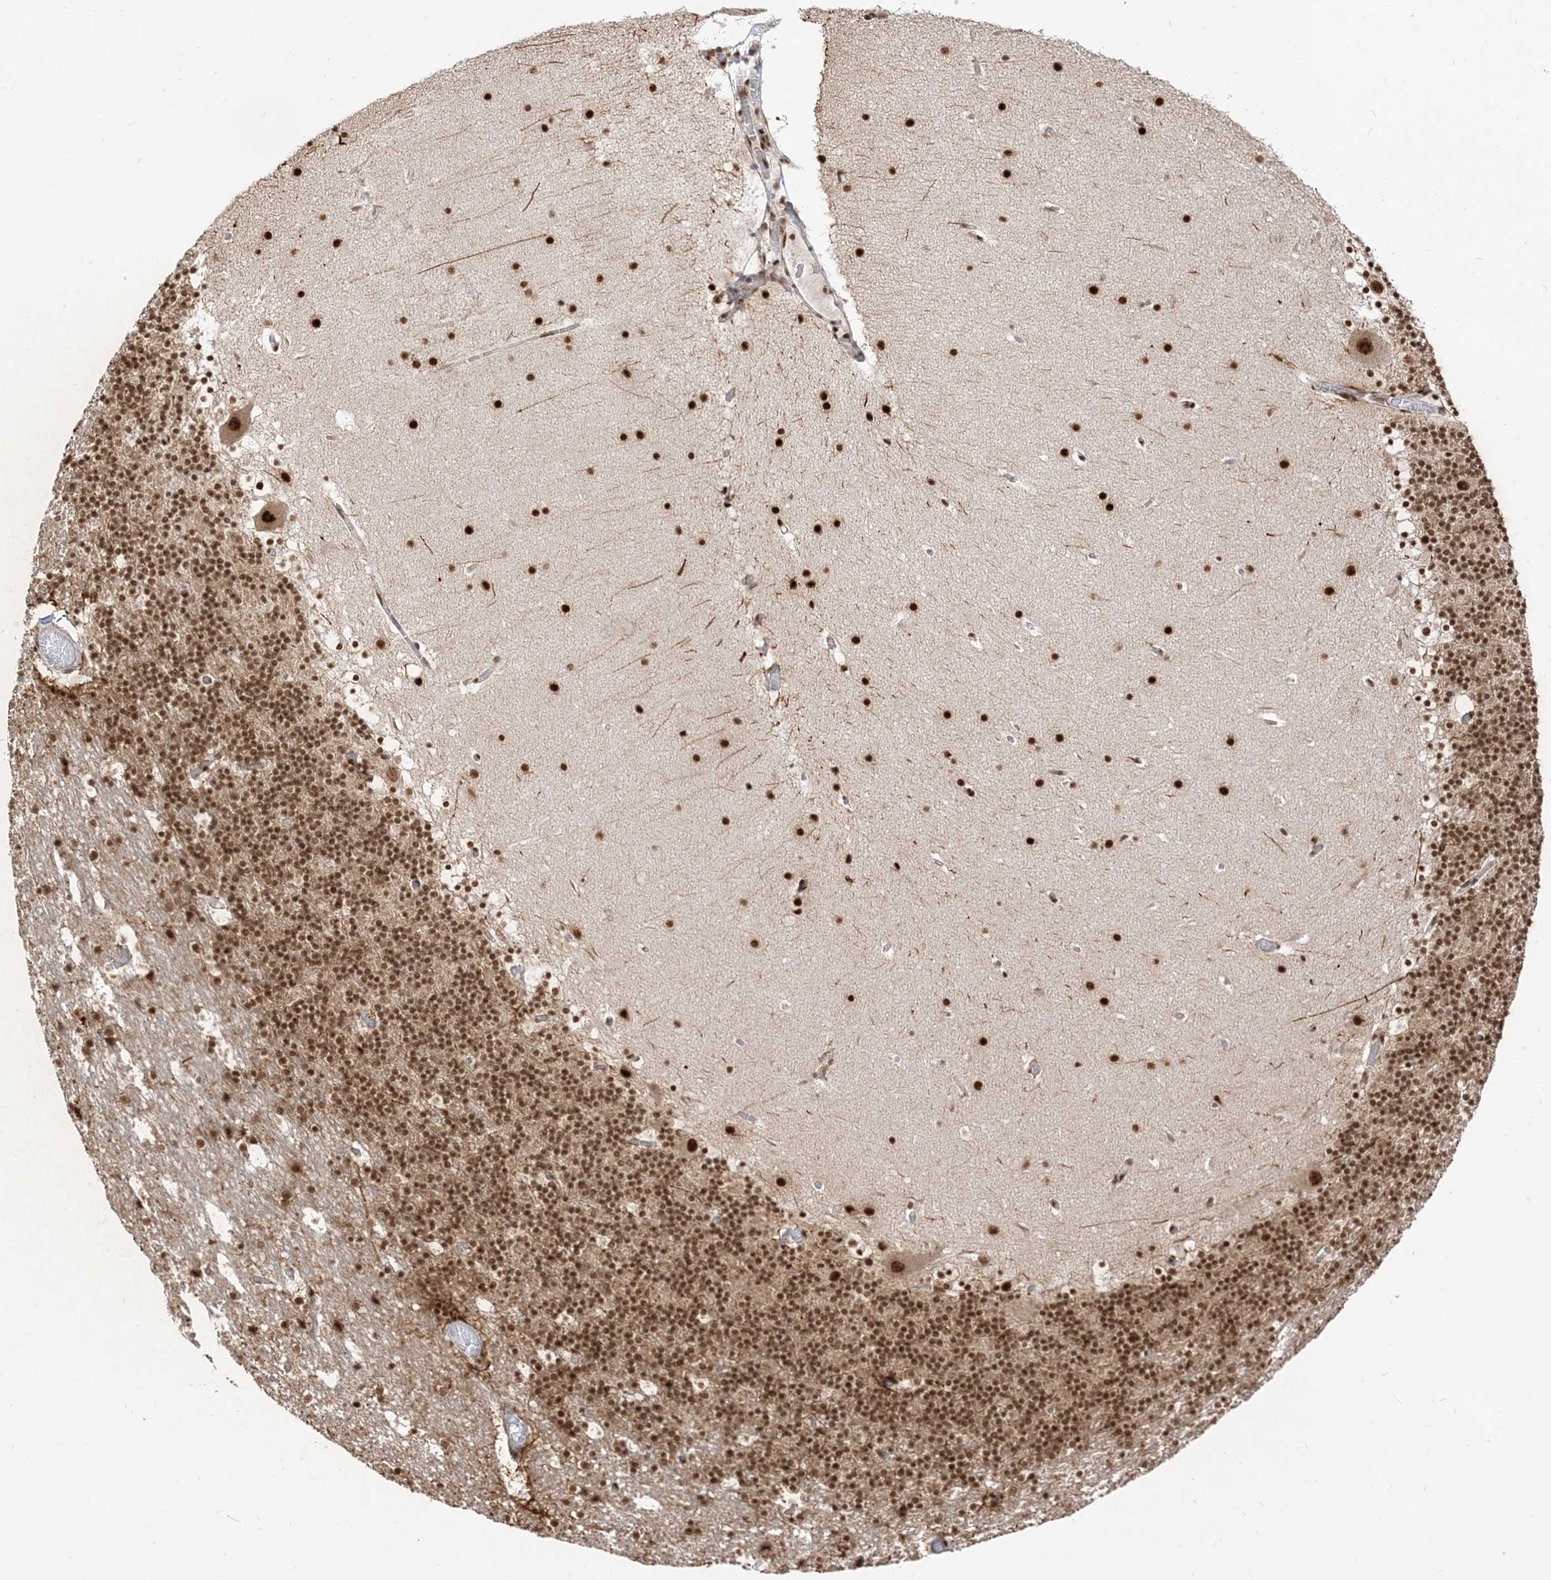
{"staining": {"intensity": "strong", "quantity": ">75%", "location": "nuclear"}, "tissue": "cerebellum", "cell_type": "Cells in granular layer", "image_type": "normal", "snomed": [{"axis": "morphology", "description": "Normal tissue, NOS"}, {"axis": "topography", "description": "Cerebellum"}], "caption": "Immunohistochemical staining of benign human cerebellum displays >75% levels of strong nuclear protein expression in about >75% of cells in granular layer.", "gene": "ARGLU1", "patient": {"sex": "male", "age": 57}}